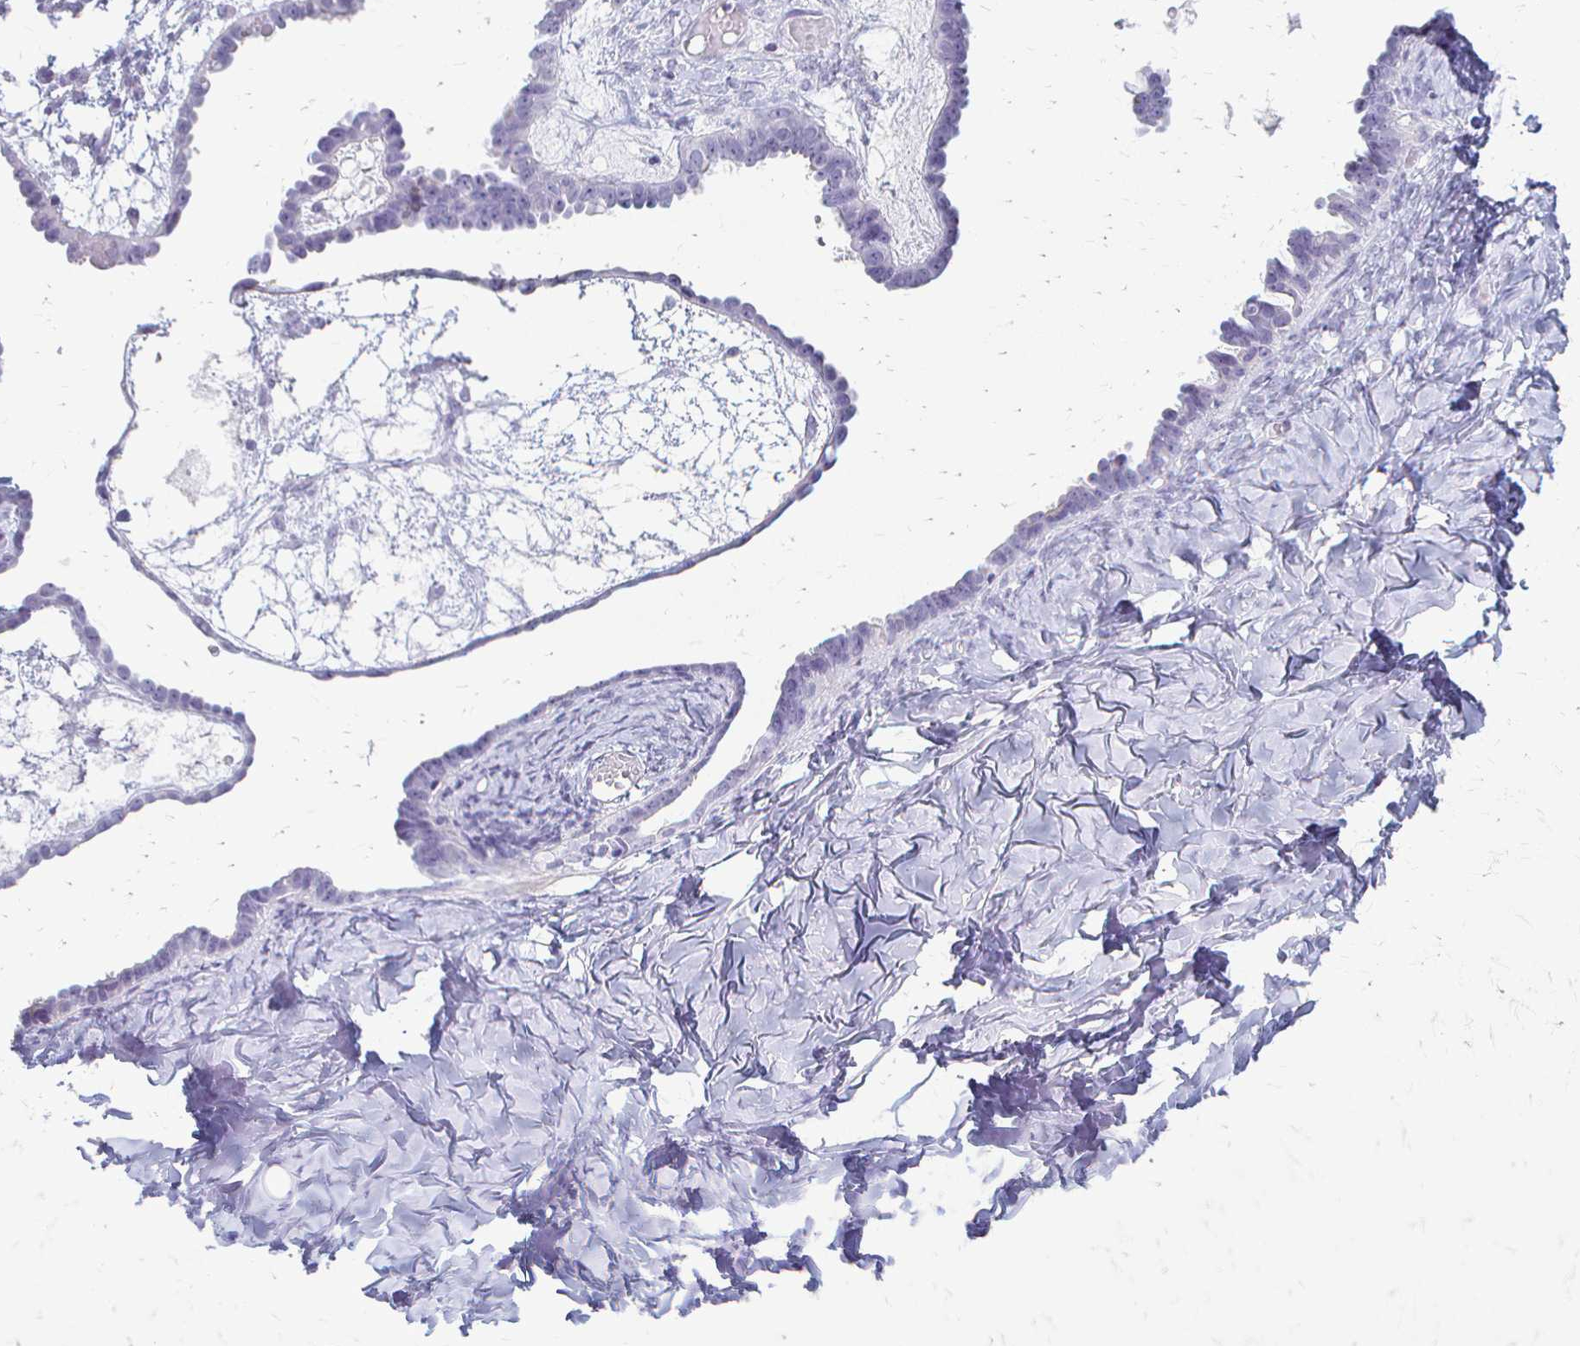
{"staining": {"intensity": "negative", "quantity": "none", "location": "none"}, "tissue": "ovarian cancer", "cell_type": "Tumor cells", "image_type": "cancer", "snomed": [{"axis": "morphology", "description": "Cystadenocarcinoma, serous, NOS"}, {"axis": "topography", "description": "Ovary"}], "caption": "This is an immunohistochemistry micrograph of human serous cystadenocarcinoma (ovarian). There is no positivity in tumor cells.", "gene": "ACP5", "patient": {"sex": "female", "age": 69}}